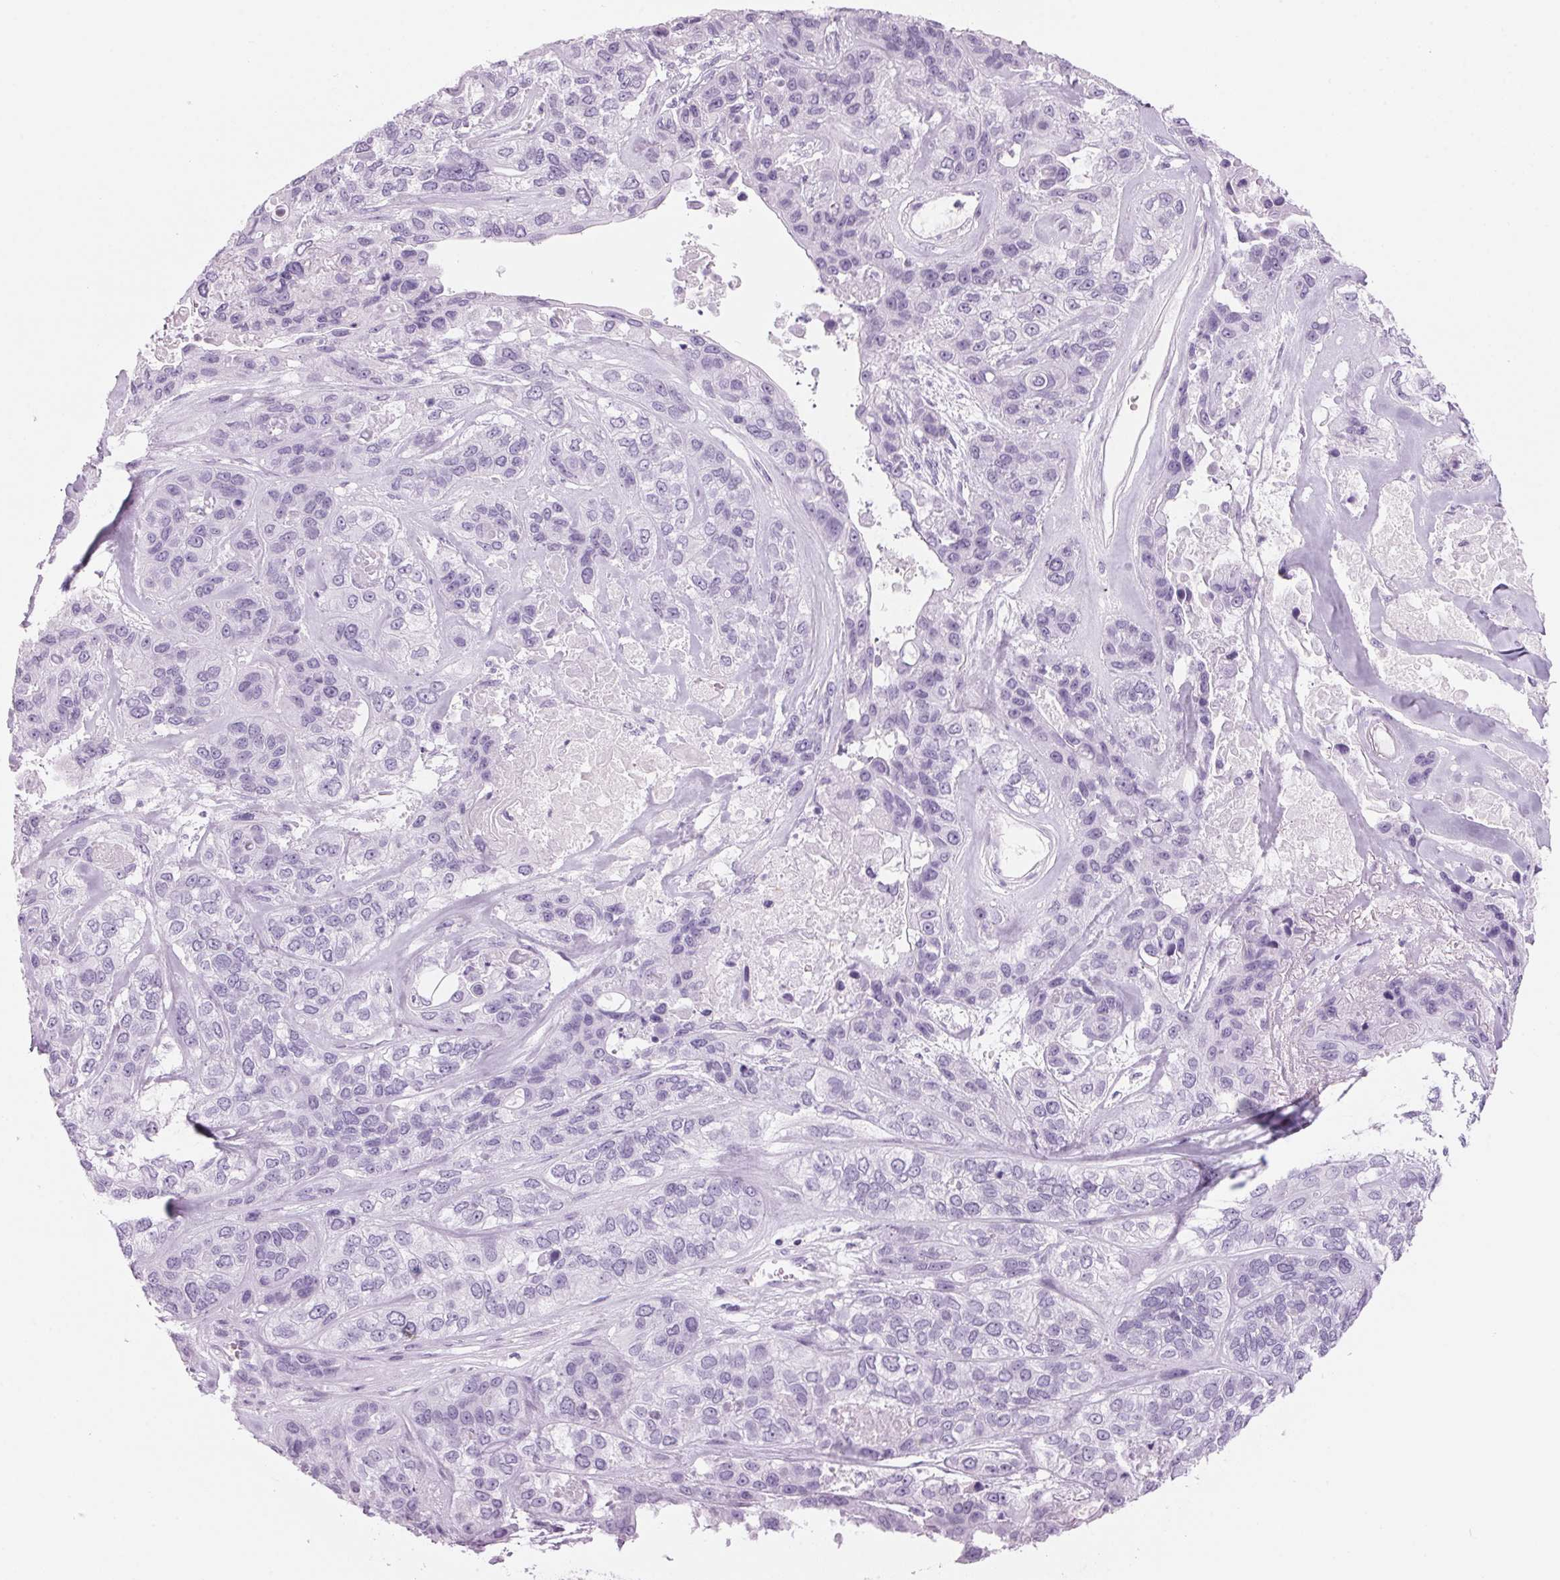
{"staining": {"intensity": "negative", "quantity": "none", "location": "none"}, "tissue": "lung cancer", "cell_type": "Tumor cells", "image_type": "cancer", "snomed": [{"axis": "morphology", "description": "Squamous cell carcinoma, NOS"}, {"axis": "topography", "description": "Lung"}], "caption": "Lung squamous cell carcinoma was stained to show a protein in brown. There is no significant positivity in tumor cells.", "gene": "ADAM20", "patient": {"sex": "female", "age": 70}}